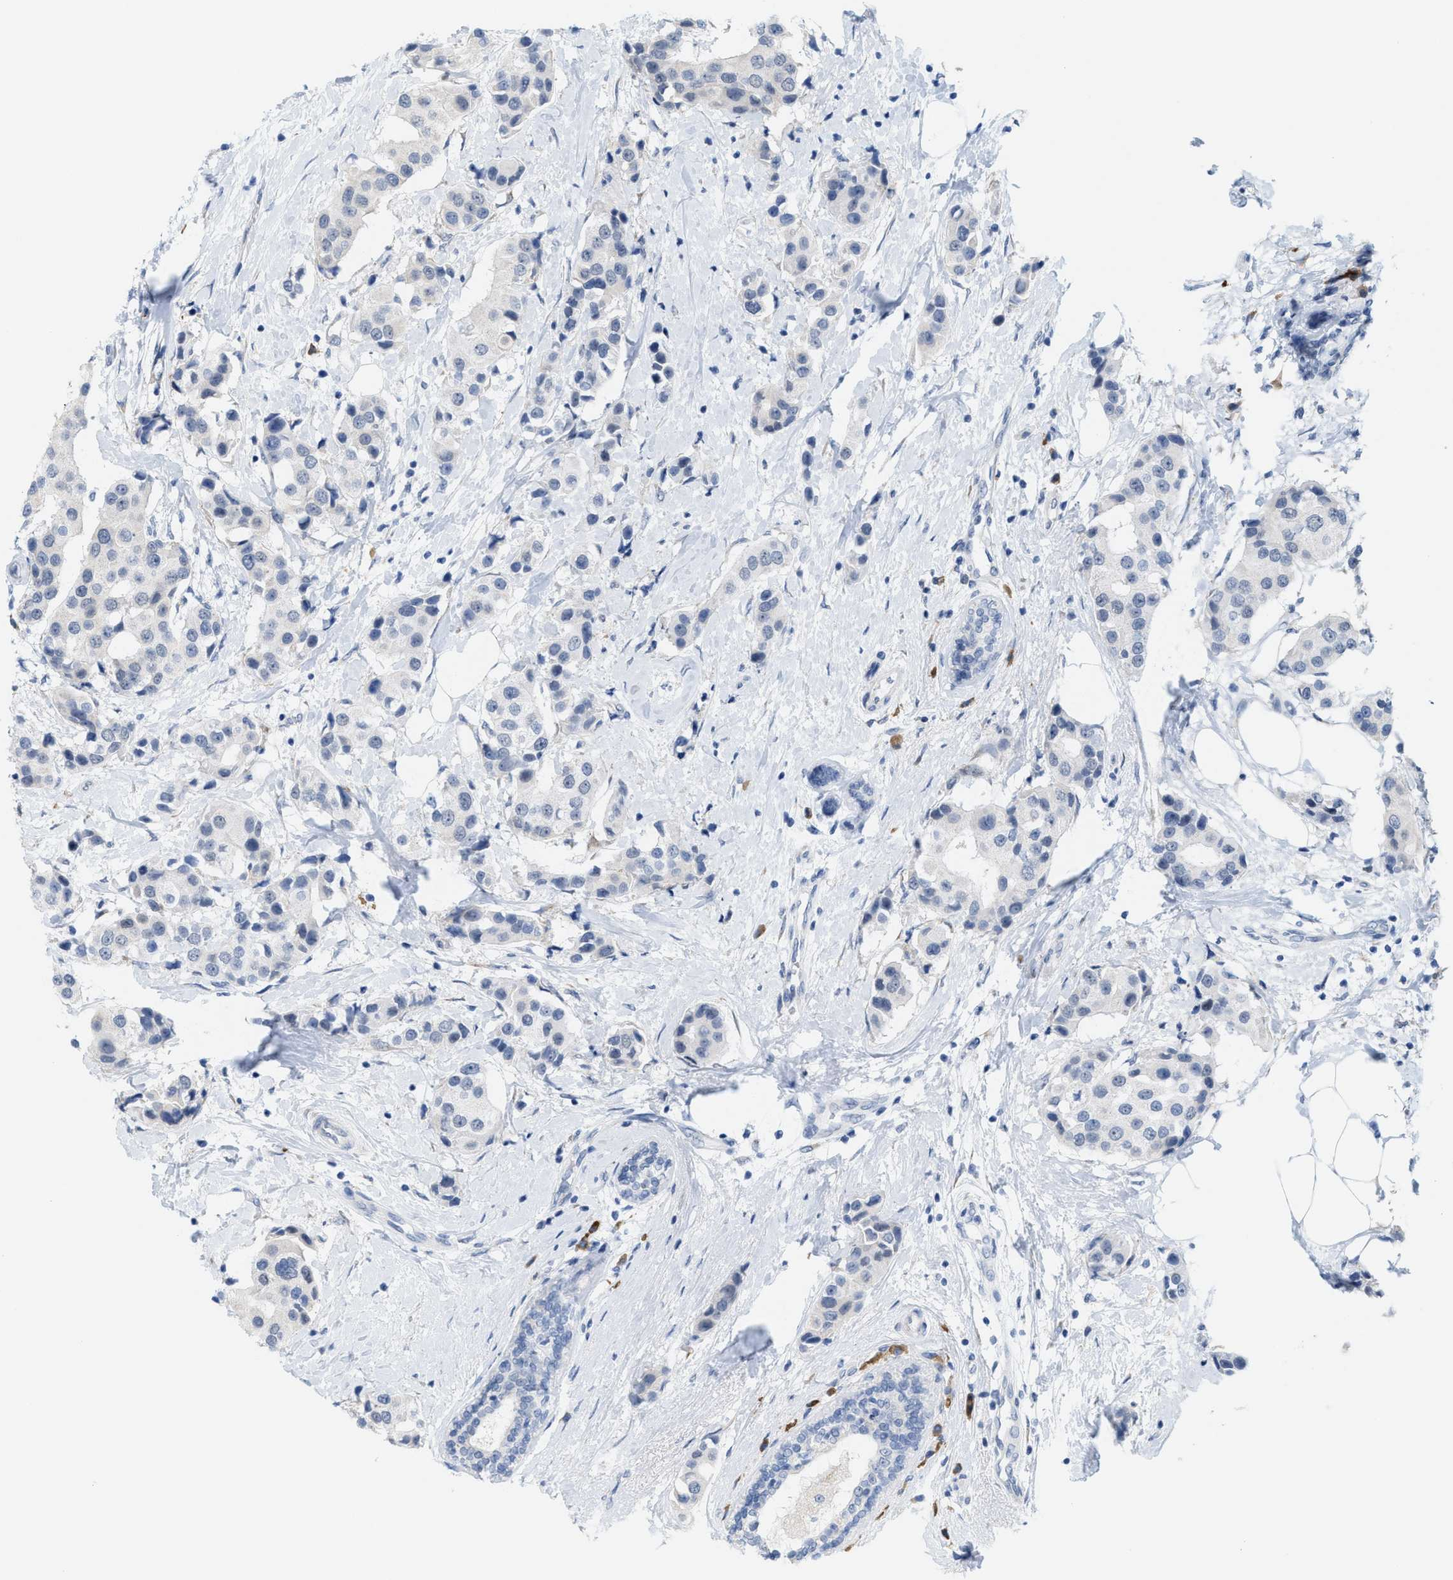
{"staining": {"intensity": "negative", "quantity": "none", "location": "none"}, "tissue": "breast cancer", "cell_type": "Tumor cells", "image_type": "cancer", "snomed": [{"axis": "morphology", "description": "Normal tissue, NOS"}, {"axis": "morphology", "description": "Duct carcinoma"}, {"axis": "topography", "description": "Breast"}], "caption": "Immunohistochemistry of invasive ductal carcinoma (breast) reveals no staining in tumor cells.", "gene": "KIFC3", "patient": {"sex": "female", "age": 39}}